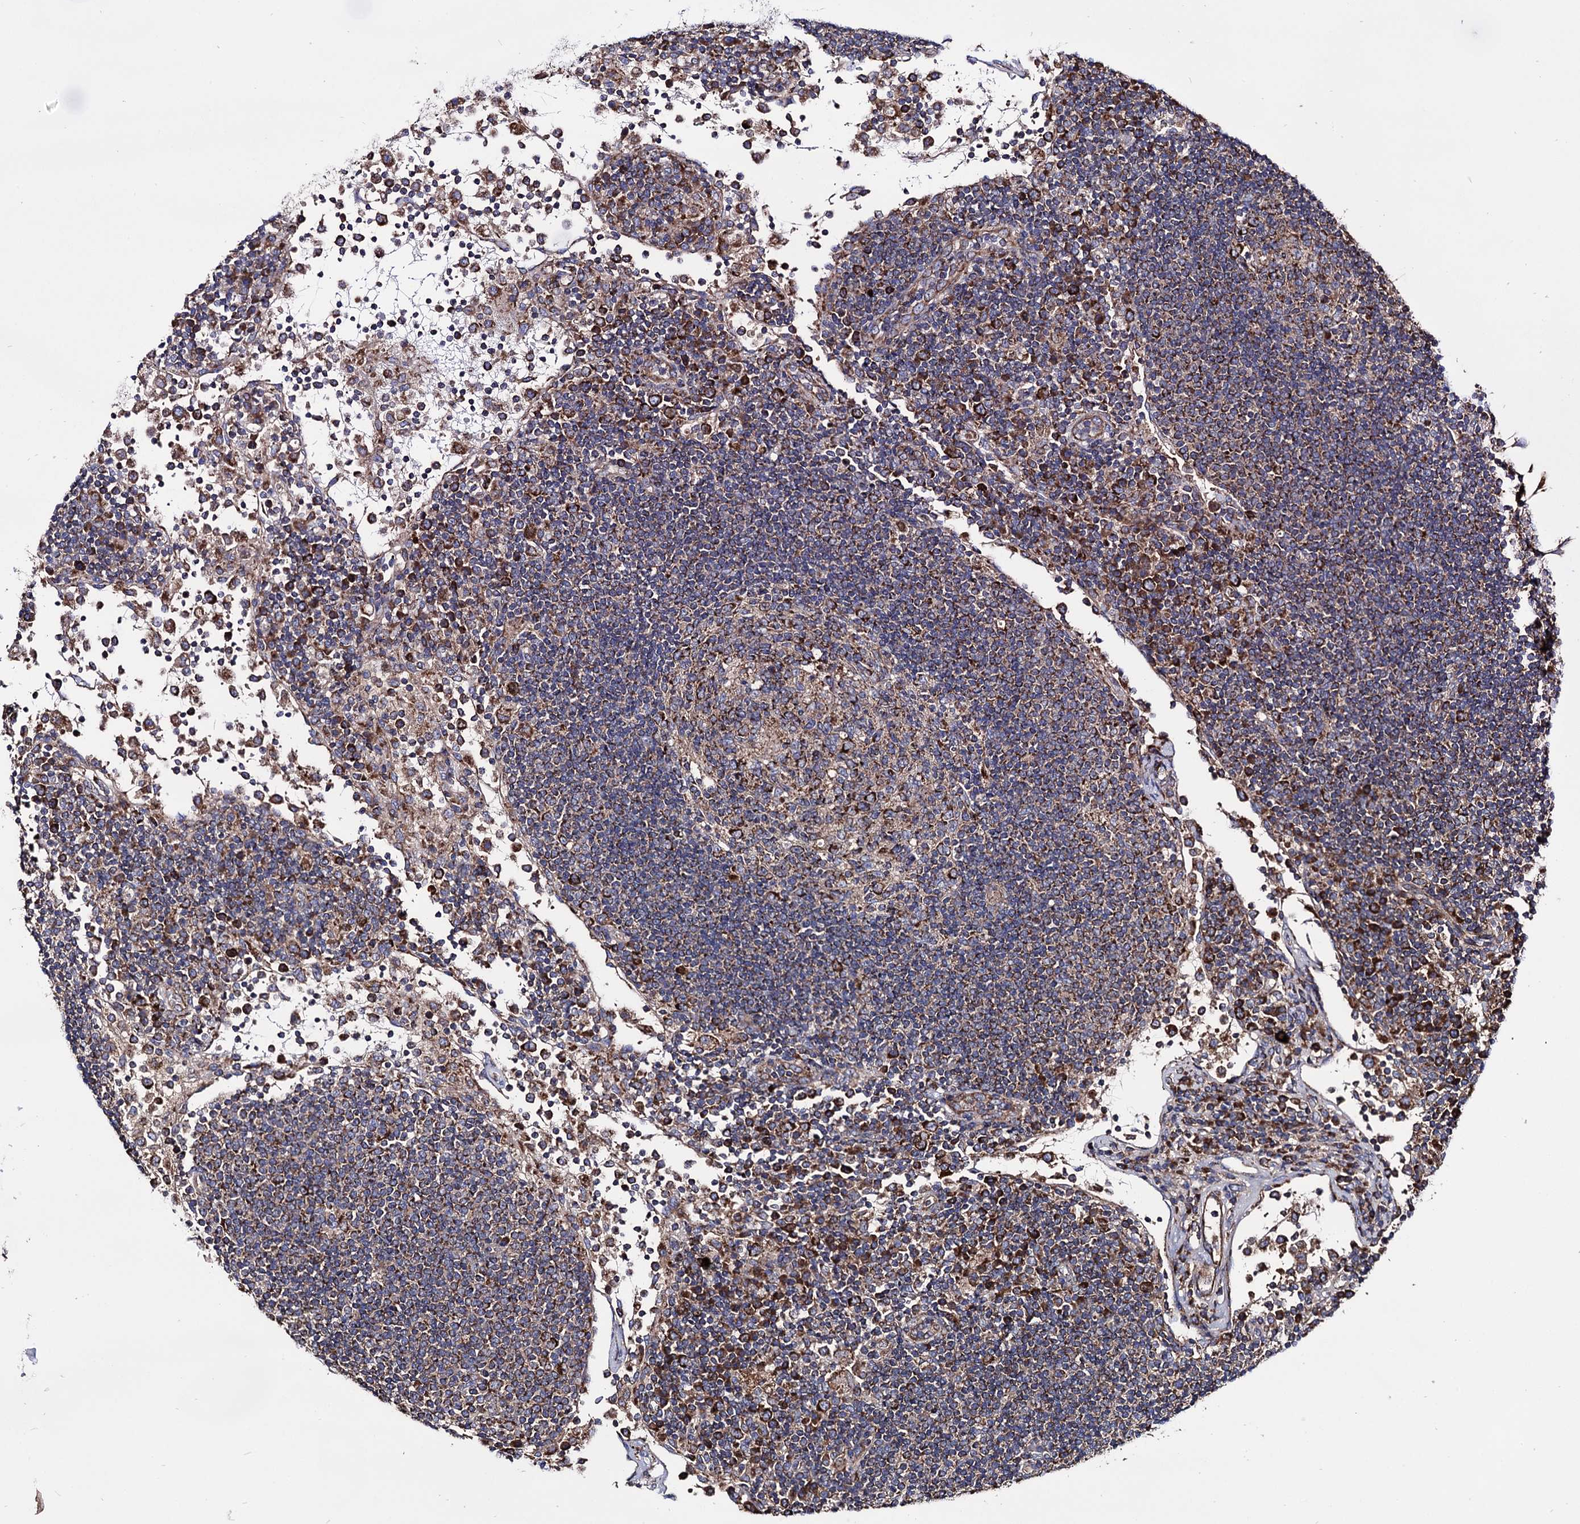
{"staining": {"intensity": "strong", "quantity": ">75%", "location": "cytoplasmic/membranous"}, "tissue": "lymph node", "cell_type": "Germinal center cells", "image_type": "normal", "snomed": [{"axis": "morphology", "description": "Normal tissue, NOS"}, {"axis": "topography", "description": "Lymph node"}], "caption": "About >75% of germinal center cells in normal lymph node show strong cytoplasmic/membranous protein positivity as visualized by brown immunohistochemical staining.", "gene": "IQCH", "patient": {"sex": "female", "age": 53}}